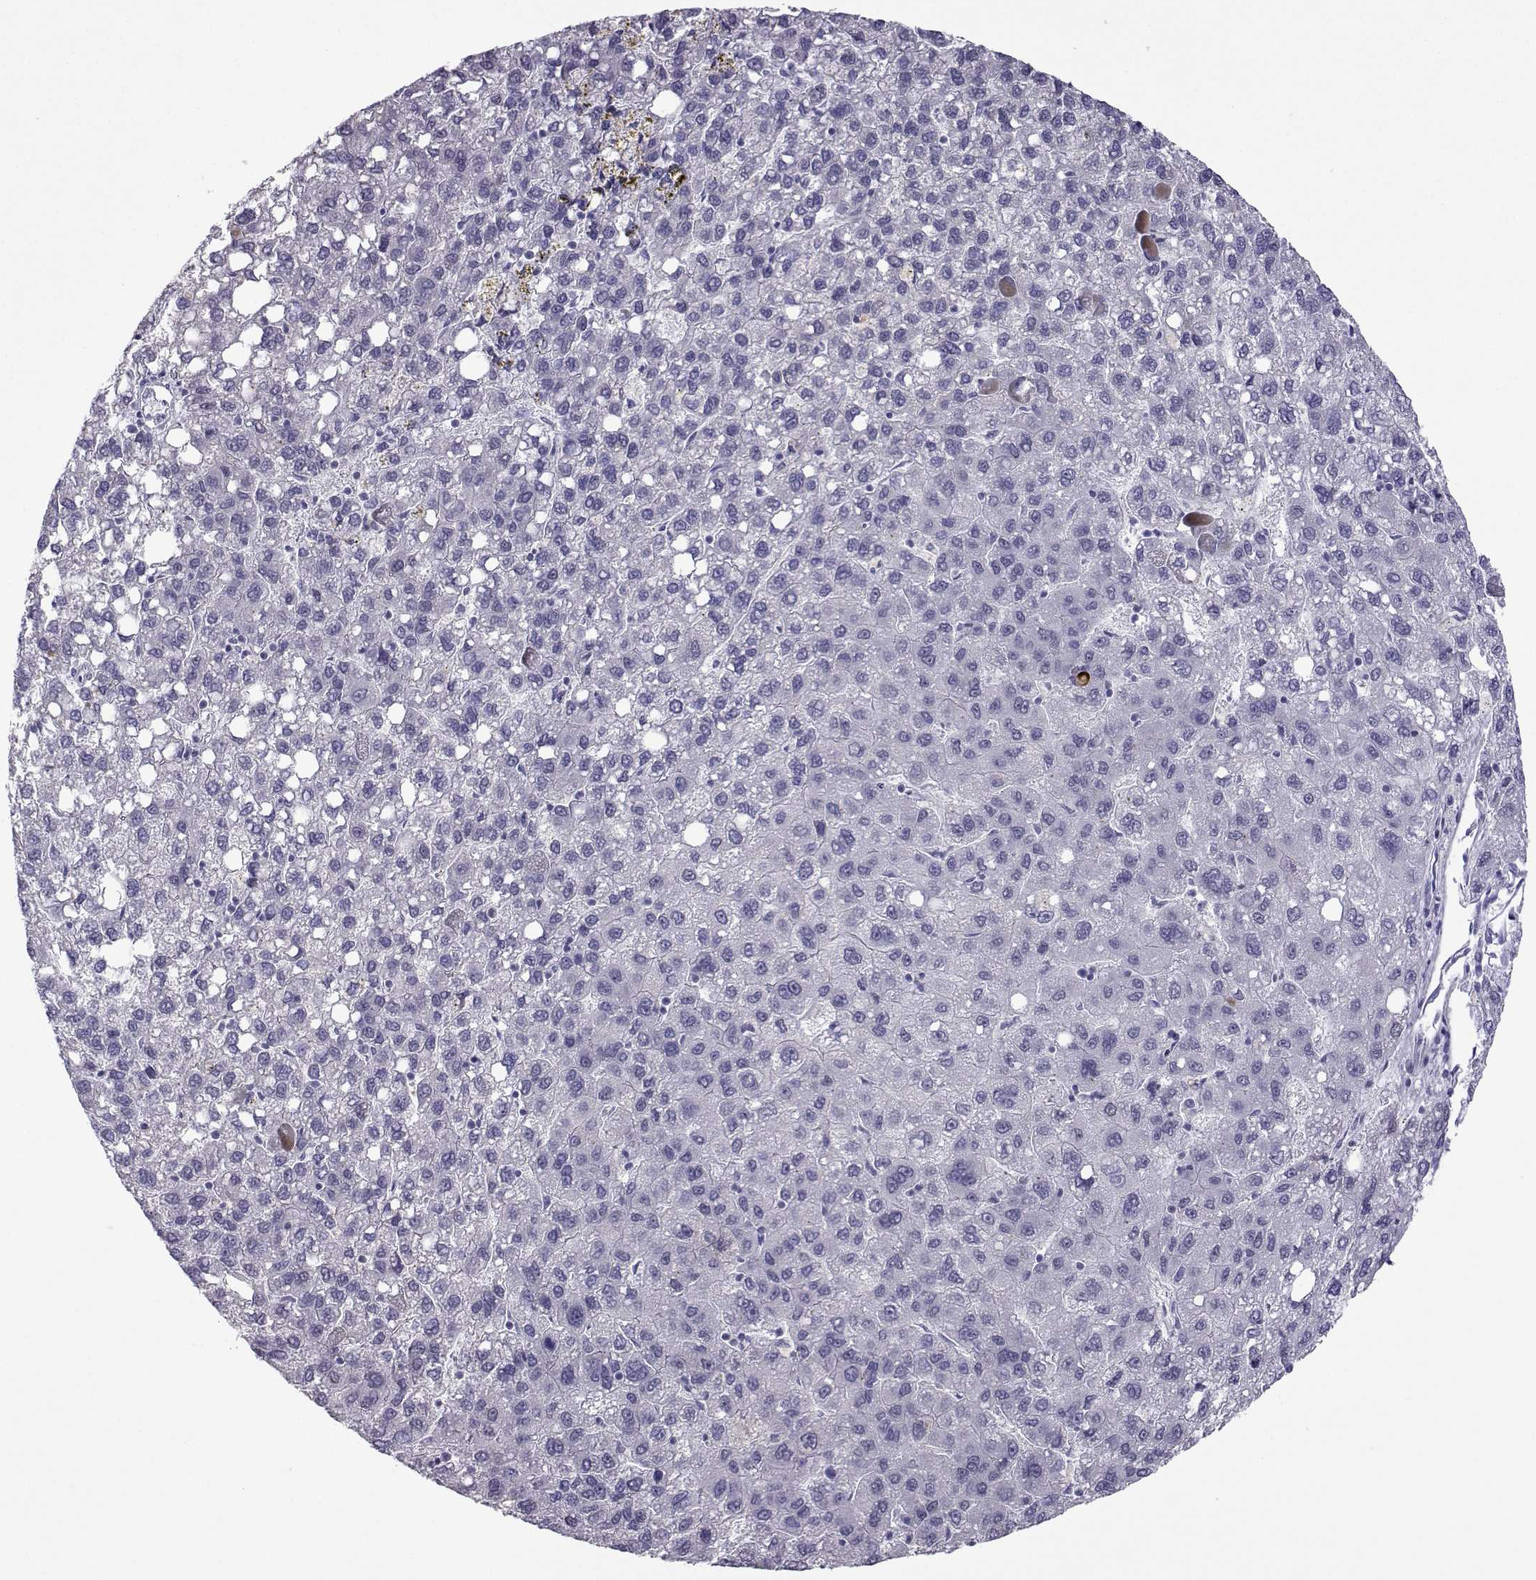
{"staining": {"intensity": "negative", "quantity": "none", "location": "none"}, "tissue": "liver cancer", "cell_type": "Tumor cells", "image_type": "cancer", "snomed": [{"axis": "morphology", "description": "Carcinoma, Hepatocellular, NOS"}, {"axis": "topography", "description": "Liver"}], "caption": "Human hepatocellular carcinoma (liver) stained for a protein using immunohistochemistry (IHC) displays no expression in tumor cells.", "gene": "CFAP70", "patient": {"sex": "female", "age": 82}}